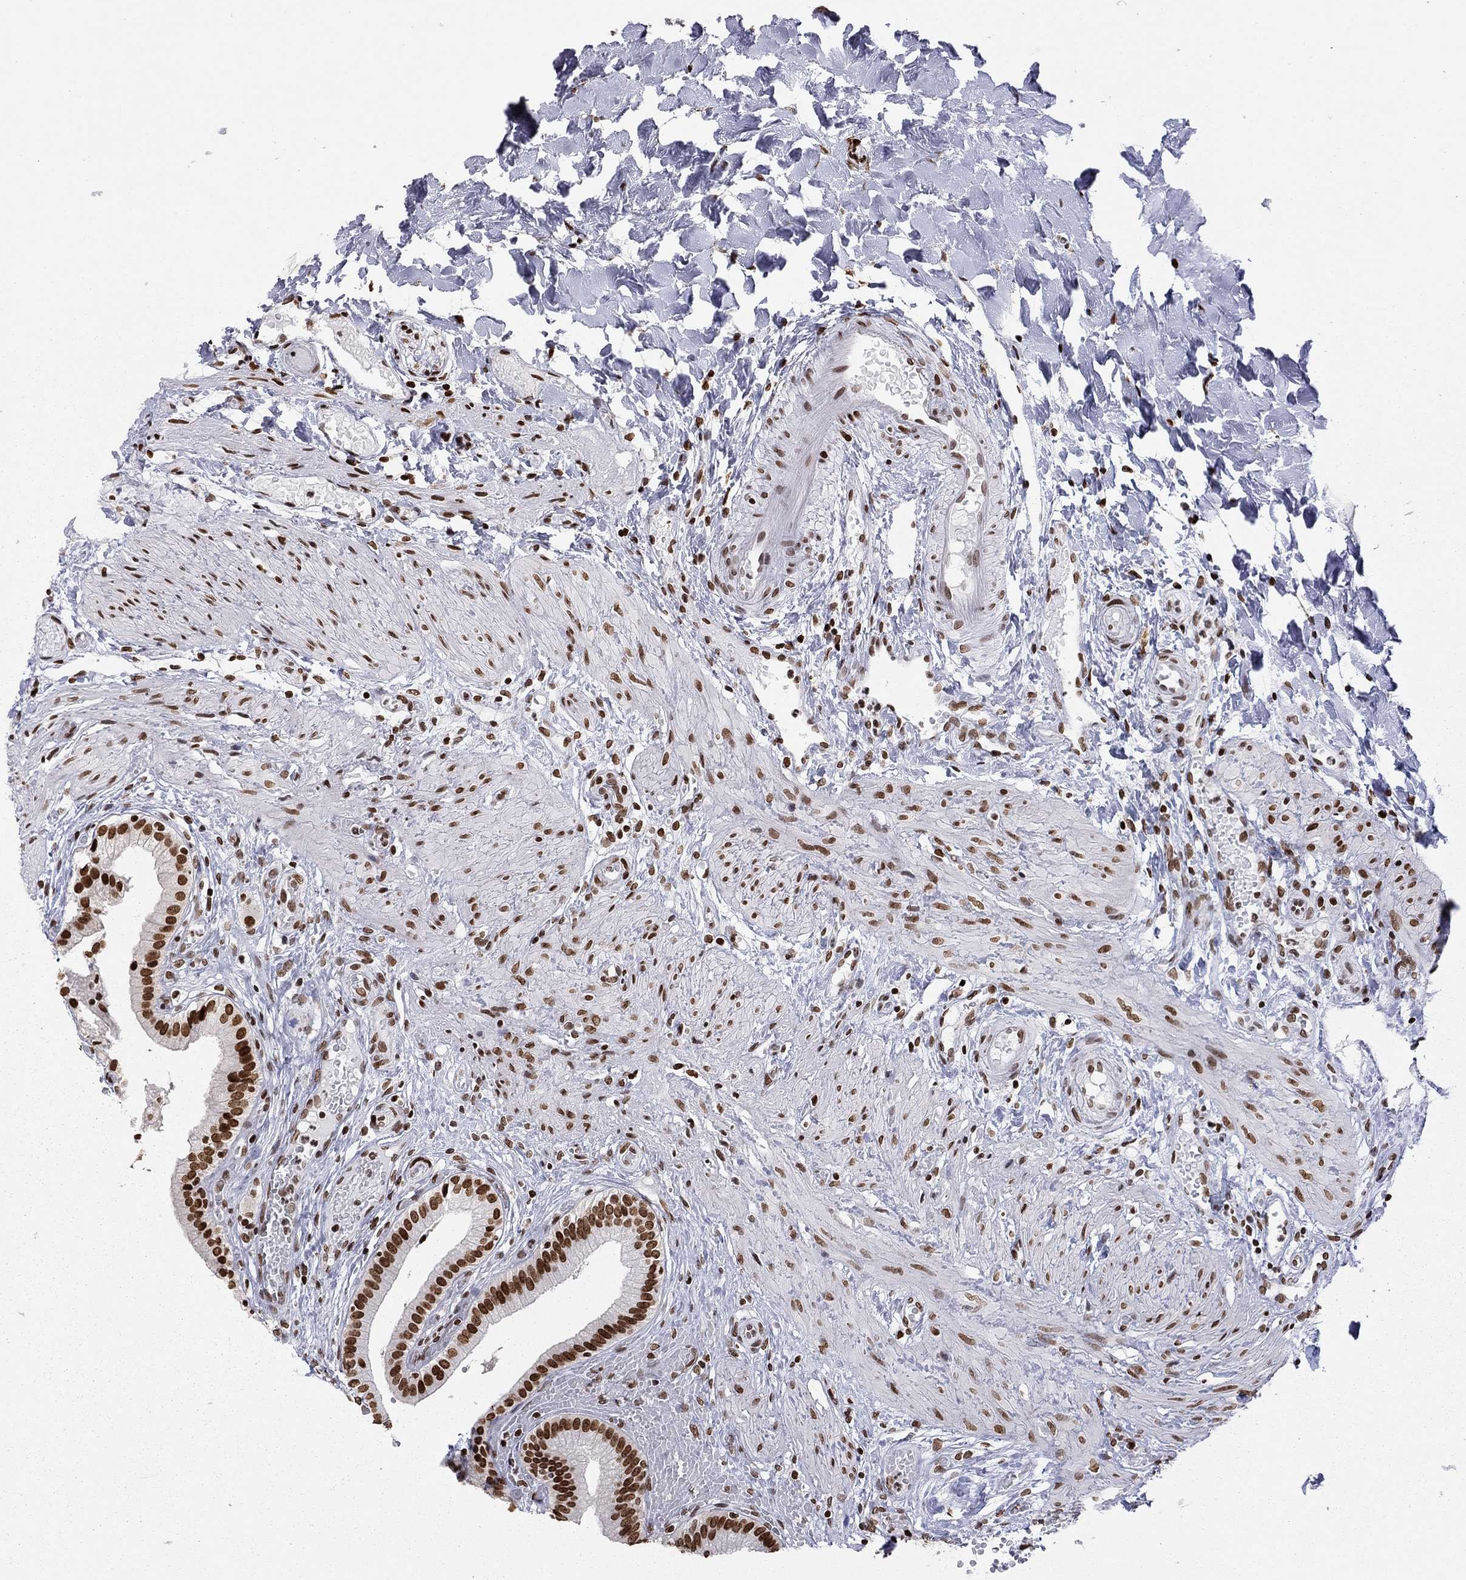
{"staining": {"intensity": "strong", "quantity": ">75%", "location": "nuclear"}, "tissue": "gallbladder", "cell_type": "Glandular cells", "image_type": "normal", "snomed": [{"axis": "morphology", "description": "Normal tissue, NOS"}, {"axis": "topography", "description": "Gallbladder"}], "caption": "A brown stain shows strong nuclear staining of a protein in glandular cells of unremarkable human gallbladder. (IHC, brightfield microscopy, high magnification).", "gene": "H2AX", "patient": {"sex": "female", "age": 24}}